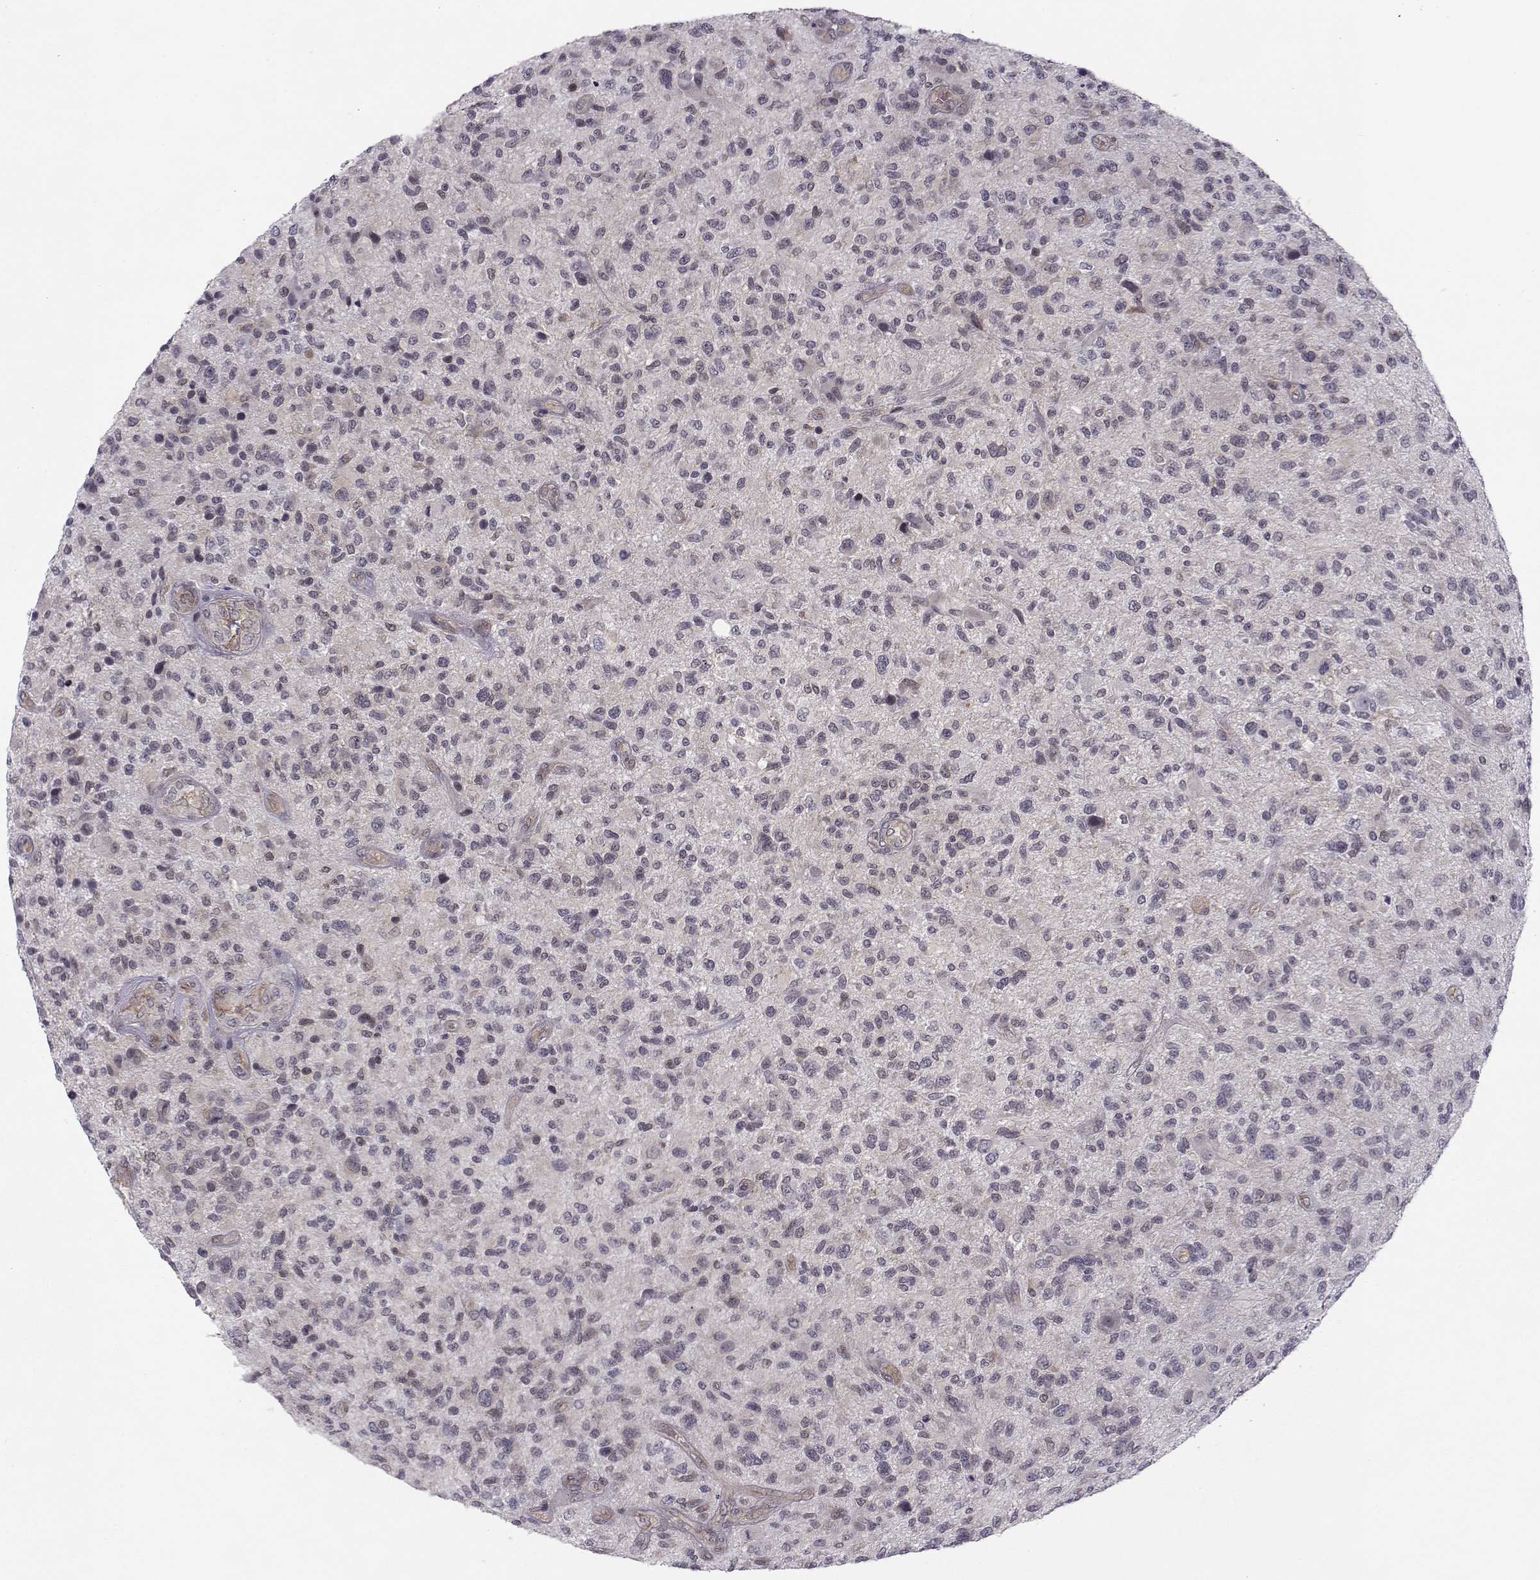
{"staining": {"intensity": "negative", "quantity": "none", "location": "none"}, "tissue": "glioma", "cell_type": "Tumor cells", "image_type": "cancer", "snomed": [{"axis": "morphology", "description": "Glioma, malignant, High grade"}, {"axis": "topography", "description": "Brain"}], "caption": "Immunohistochemistry (IHC) histopathology image of neoplastic tissue: human malignant glioma (high-grade) stained with DAB (3,3'-diaminobenzidine) demonstrates no significant protein positivity in tumor cells. (DAB (3,3'-diaminobenzidine) IHC with hematoxylin counter stain).", "gene": "KIF13B", "patient": {"sex": "male", "age": 47}}